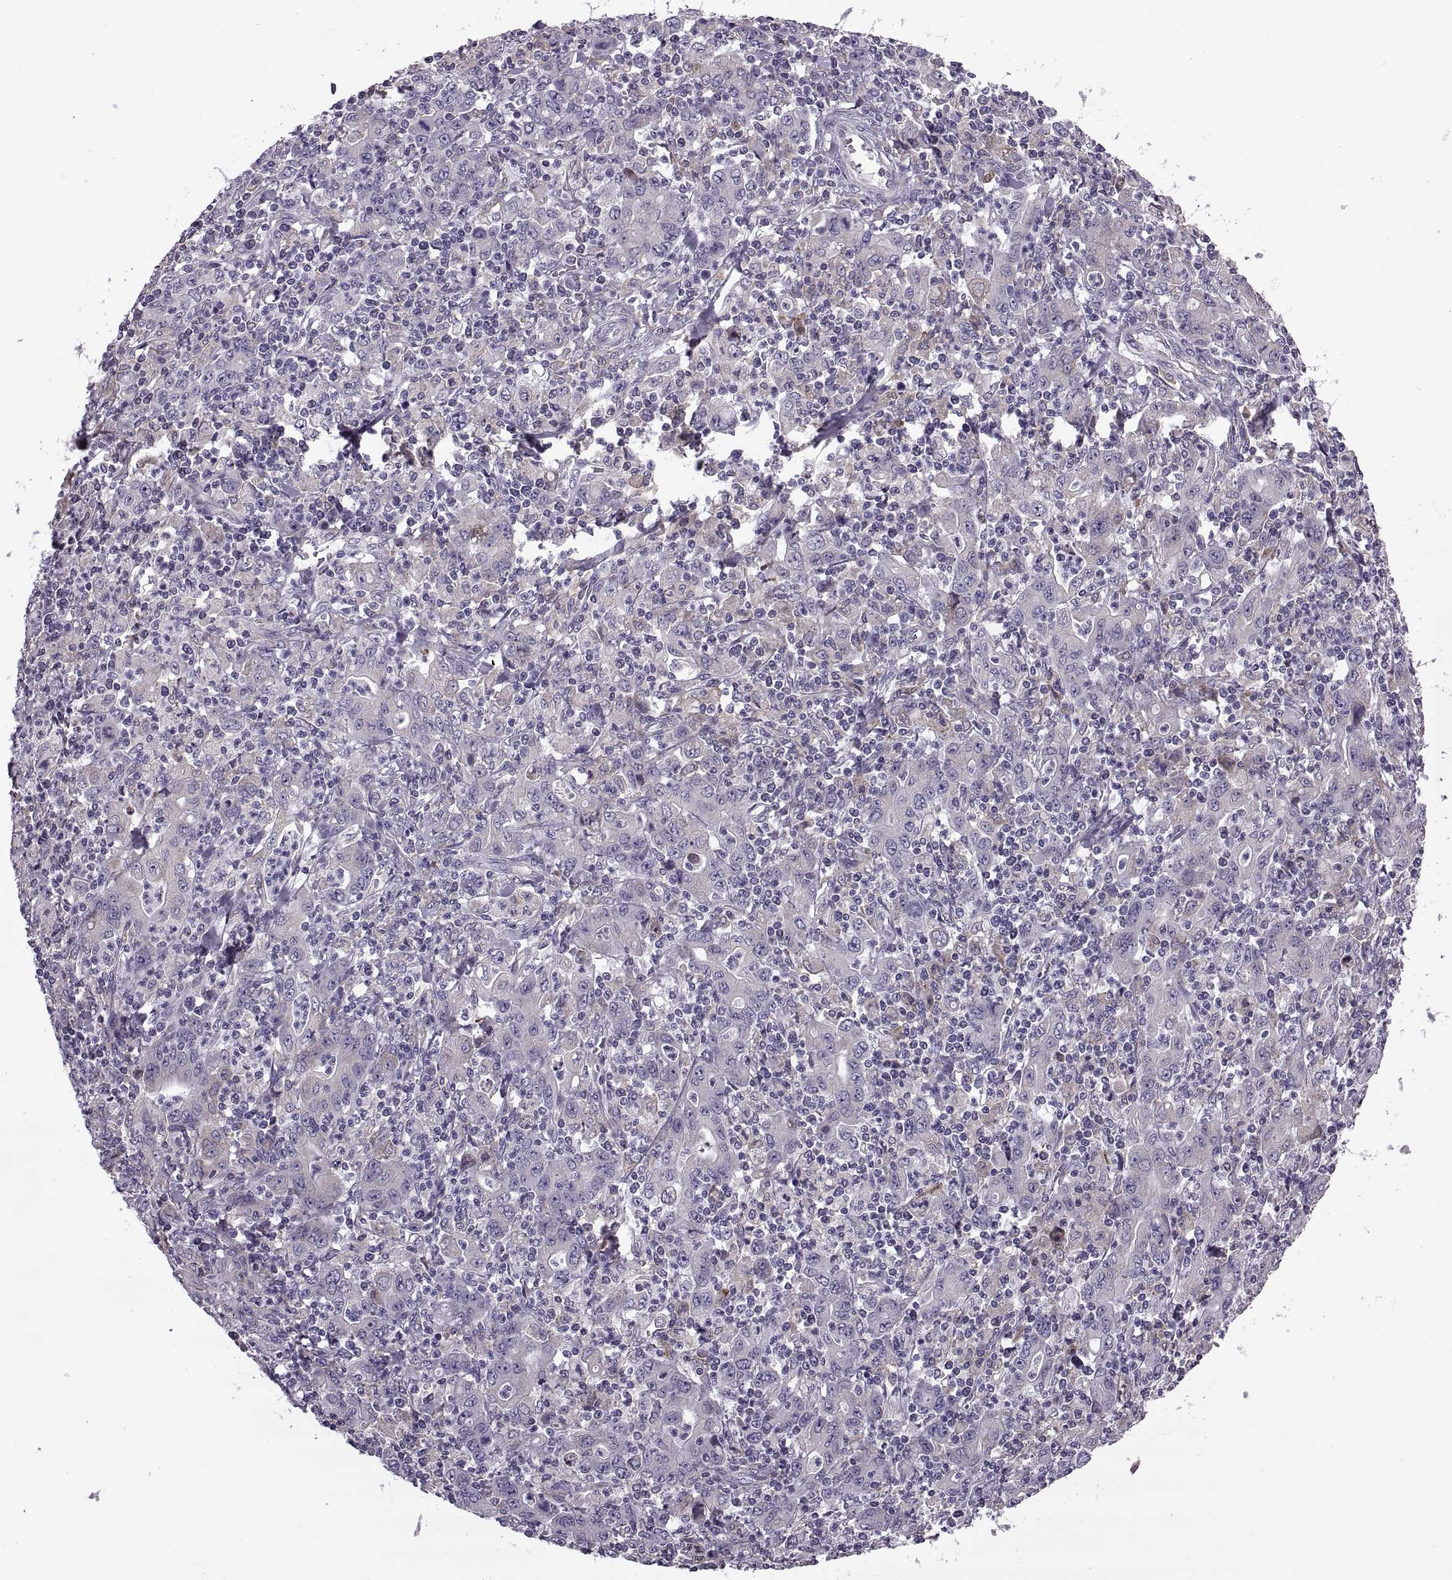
{"staining": {"intensity": "weak", "quantity": "<25%", "location": "cytoplasmic/membranous"}, "tissue": "stomach cancer", "cell_type": "Tumor cells", "image_type": "cancer", "snomed": [{"axis": "morphology", "description": "Adenocarcinoma, NOS"}, {"axis": "topography", "description": "Stomach, upper"}], "caption": "A histopathology image of human stomach cancer is negative for staining in tumor cells.", "gene": "LETM2", "patient": {"sex": "male", "age": 69}}